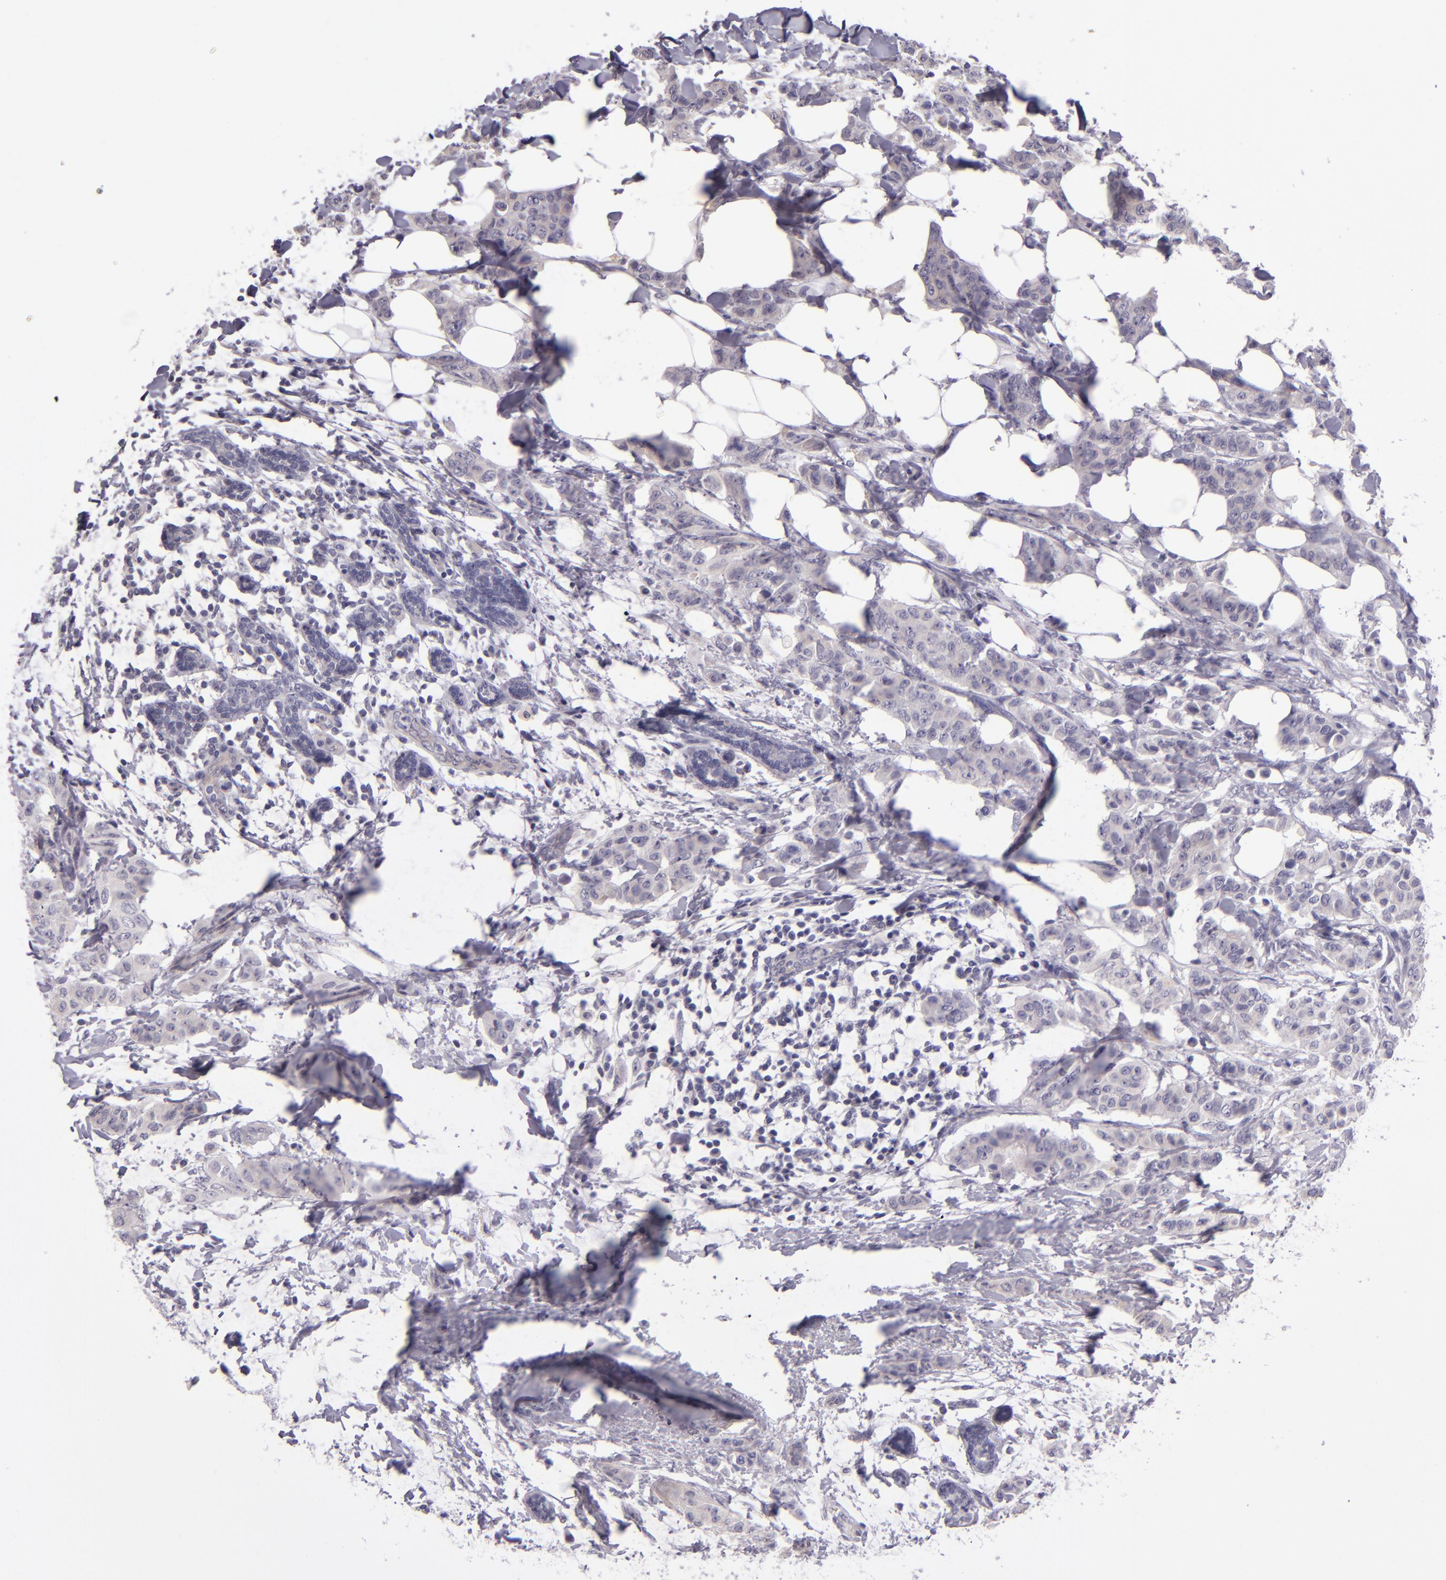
{"staining": {"intensity": "negative", "quantity": "none", "location": "none"}, "tissue": "breast cancer", "cell_type": "Tumor cells", "image_type": "cancer", "snomed": [{"axis": "morphology", "description": "Duct carcinoma"}, {"axis": "topography", "description": "Breast"}], "caption": "High power microscopy photomicrograph of an IHC image of breast cancer (infiltrating ductal carcinoma), revealing no significant positivity in tumor cells.", "gene": "SNCB", "patient": {"sex": "female", "age": 40}}